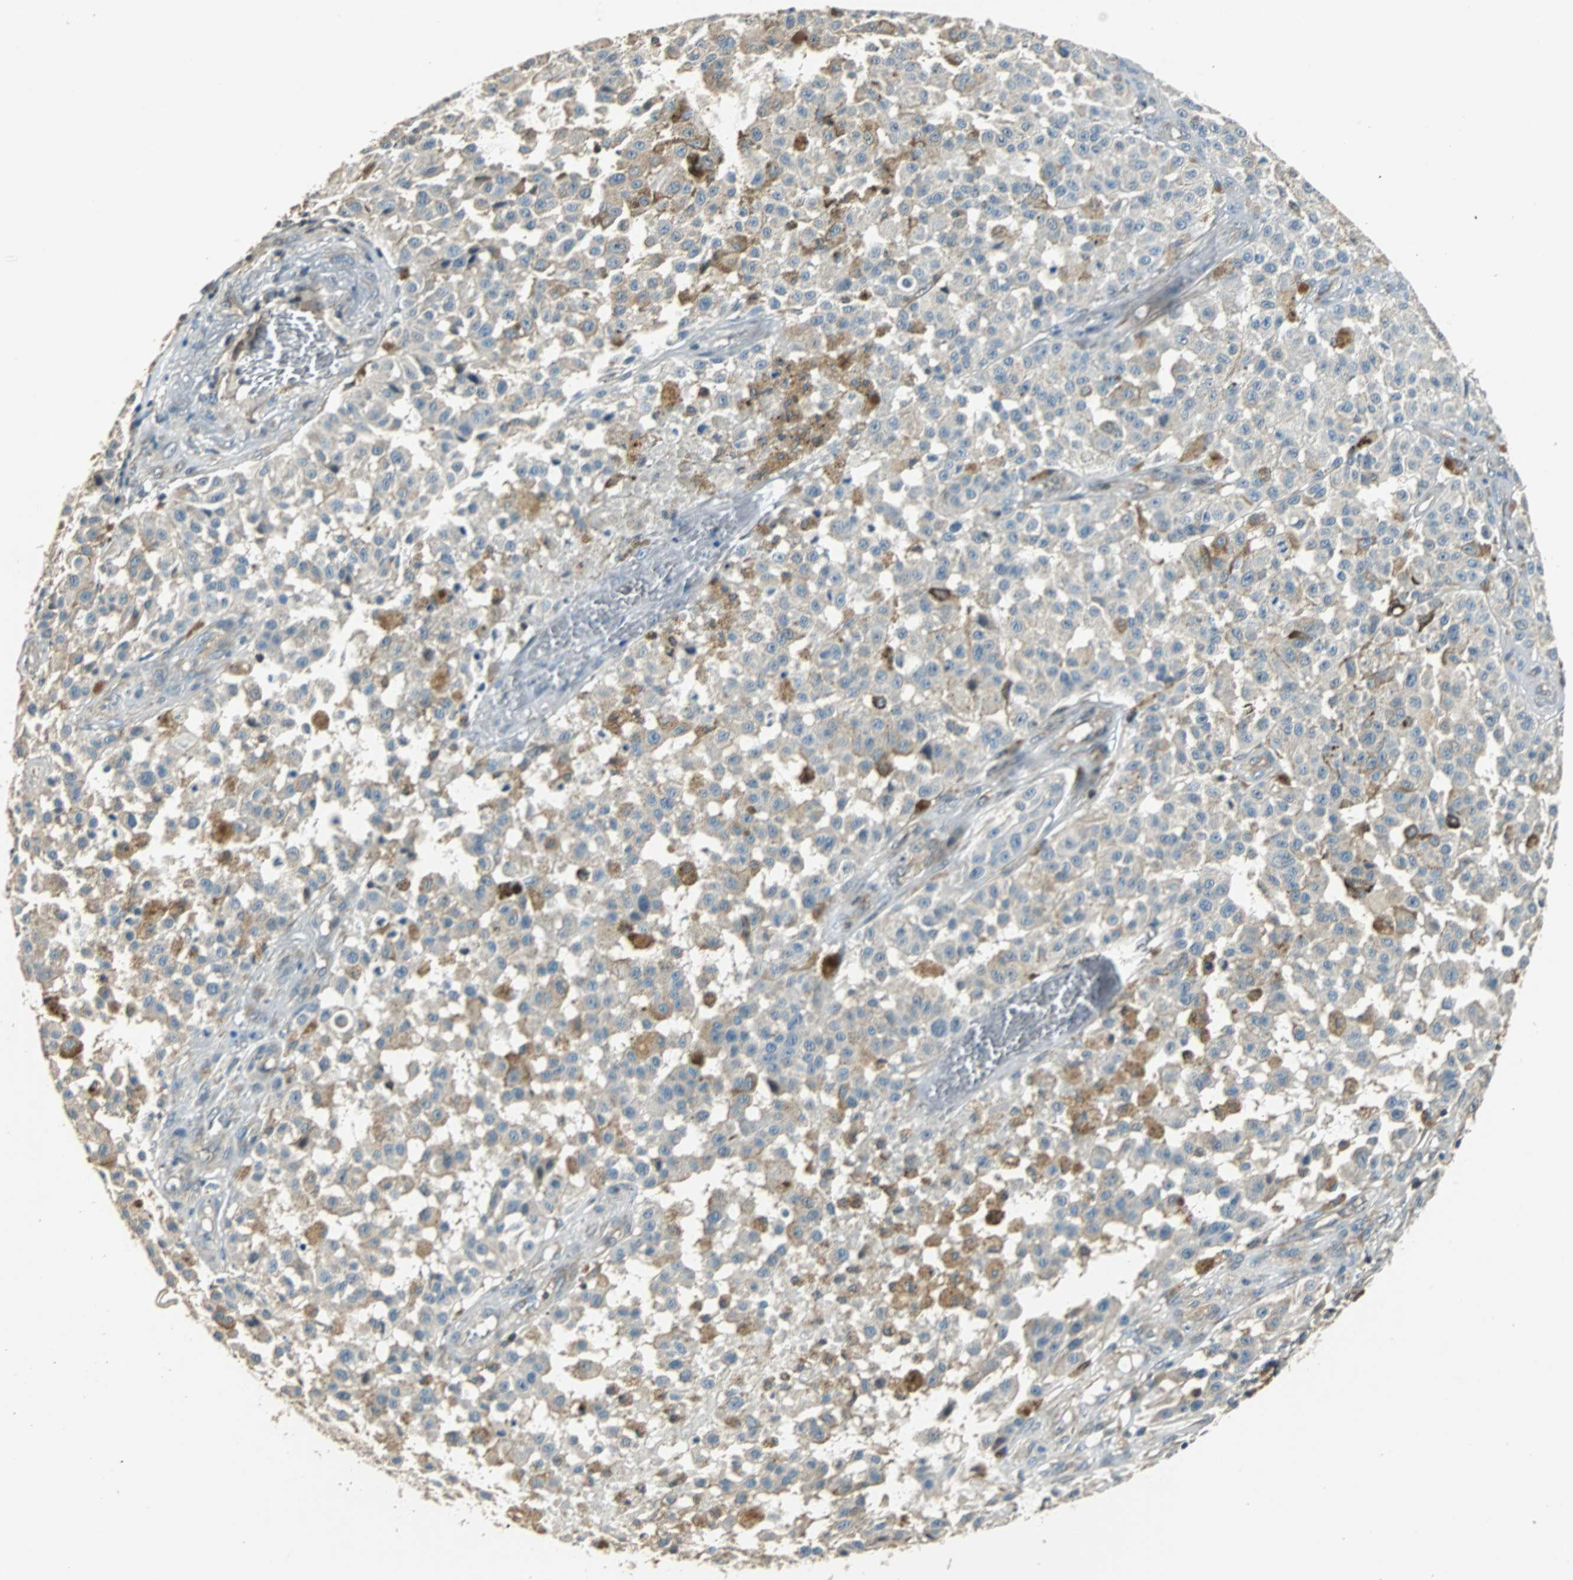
{"staining": {"intensity": "weak", "quantity": ">75%", "location": "cytoplasmic/membranous"}, "tissue": "melanoma", "cell_type": "Tumor cells", "image_type": "cancer", "snomed": [{"axis": "morphology", "description": "Malignant melanoma, NOS"}, {"axis": "topography", "description": "Skin"}], "caption": "This is a micrograph of immunohistochemistry staining of malignant melanoma, which shows weak expression in the cytoplasmic/membranous of tumor cells.", "gene": "GSDMD", "patient": {"sex": "female", "age": 64}}